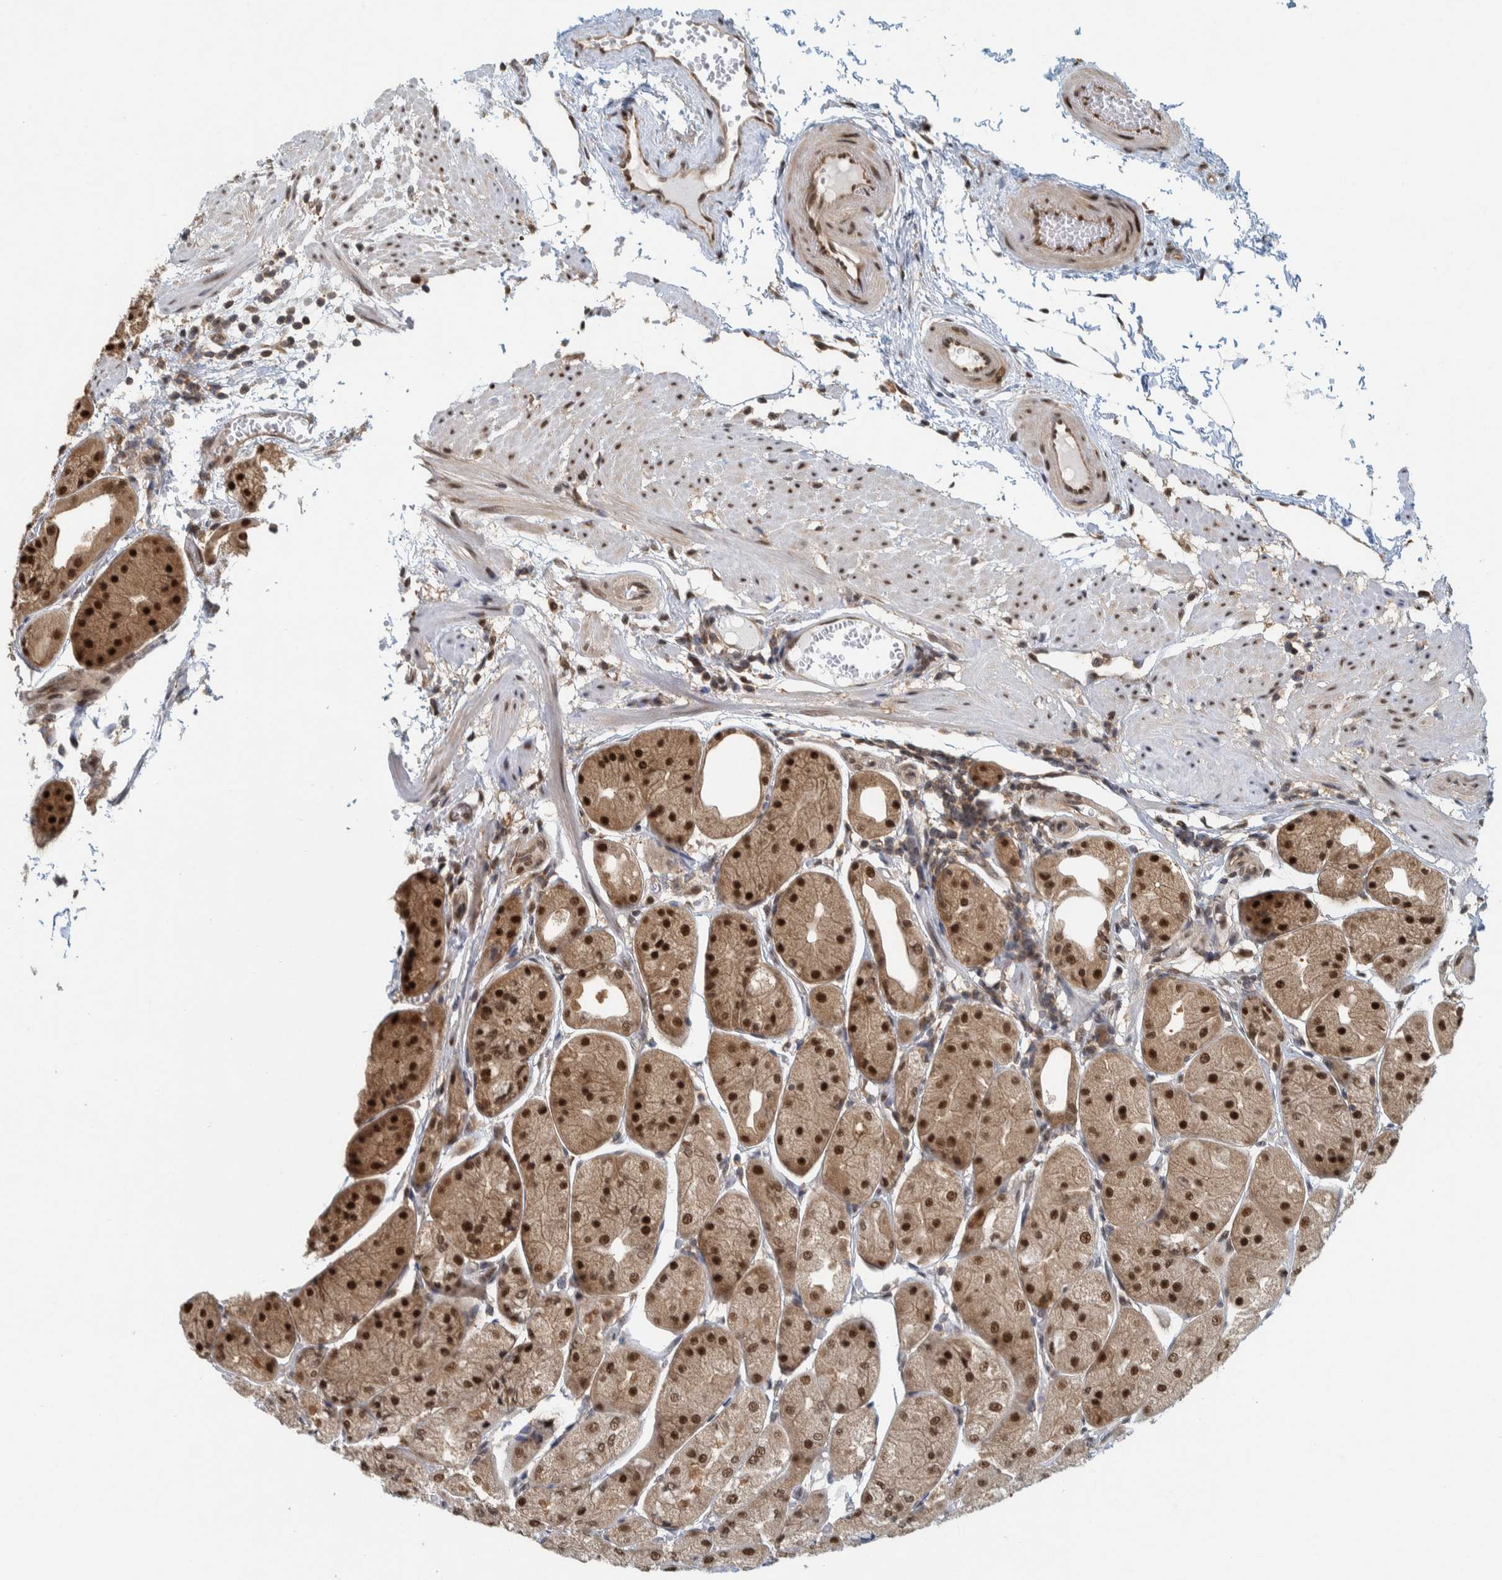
{"staining": {"intensity": "strong", "quantity": ">75%", "location": "nuclear"}, "tissue": "stomach", "cell_type": "Glandular cells", "image_type": "normal", "snomed": [{"axis": "morphology", "description": "Normal tissue, NOS"}, {"axis": "topography", "description": "Stomach, upper"}], "caption": "Stomach stained for a protein reveals strong nuclear positivity in glandular cells. Using DAB (brown) and hematoxylin (blue) stains, captured at high magnification using brightfield microscopy.", "gene": "COPS3", "patient": {"sex": "male", "age": 72}}